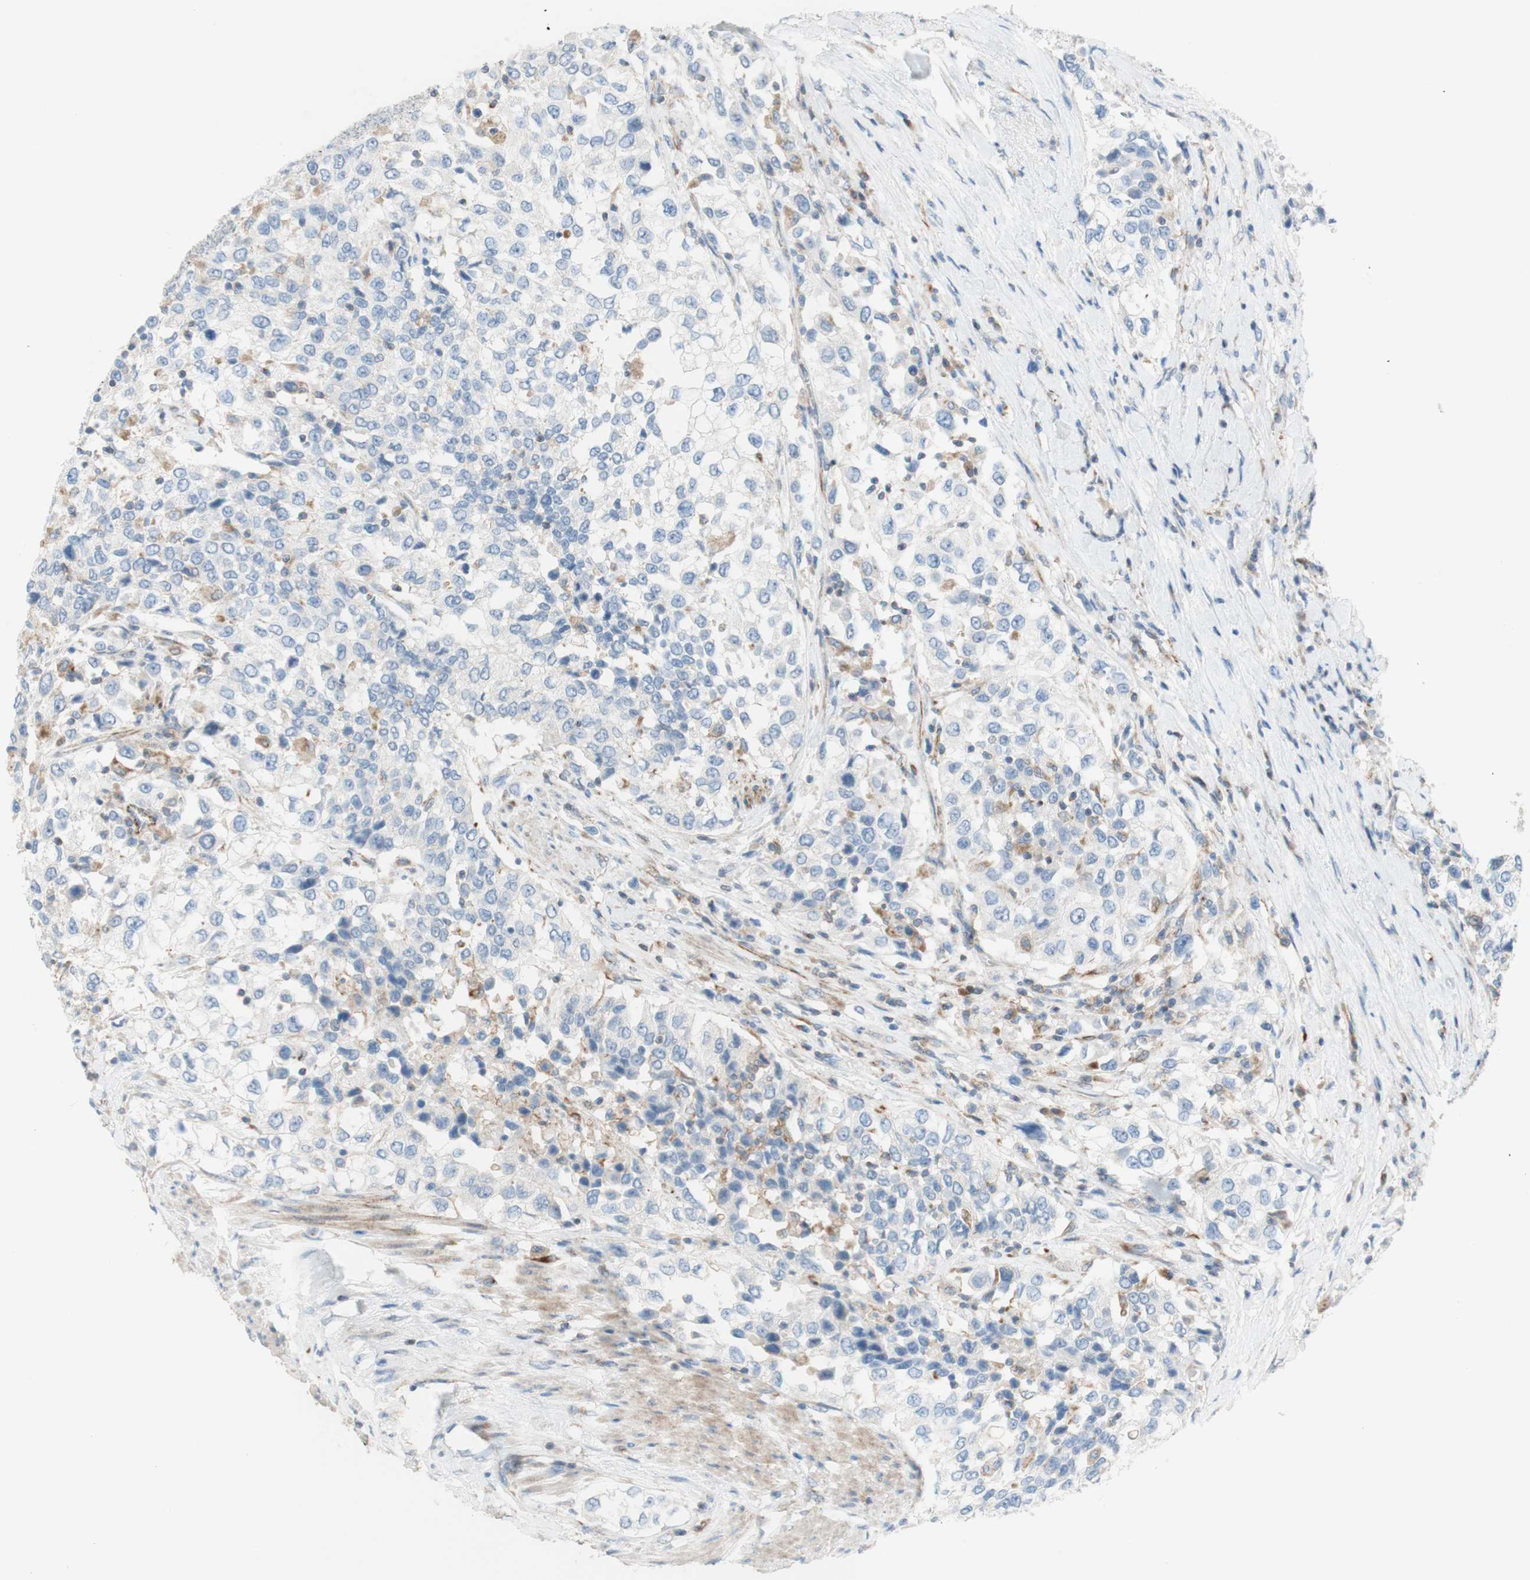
{"staining": {"intensity": "weak", "quantity": "<25%", "location": "cytoplasmic/membranous"}, "tissue": "urothelial cancer", "cell_type": "Tumor cells", "image_type": "cancer", "snomed": [{"axis": "morphology", "description": "Urothelial carcinoma, High grade"}, {"axis": "topography", "description": "Urinary bladder"}], "caption": "This is an IHC histopathology image of human high-grade urothelial carcinoma. There is no staining in tumor cells.", "gene": "POU2AF1", "patient": {"sex": "female", "age": 80}}